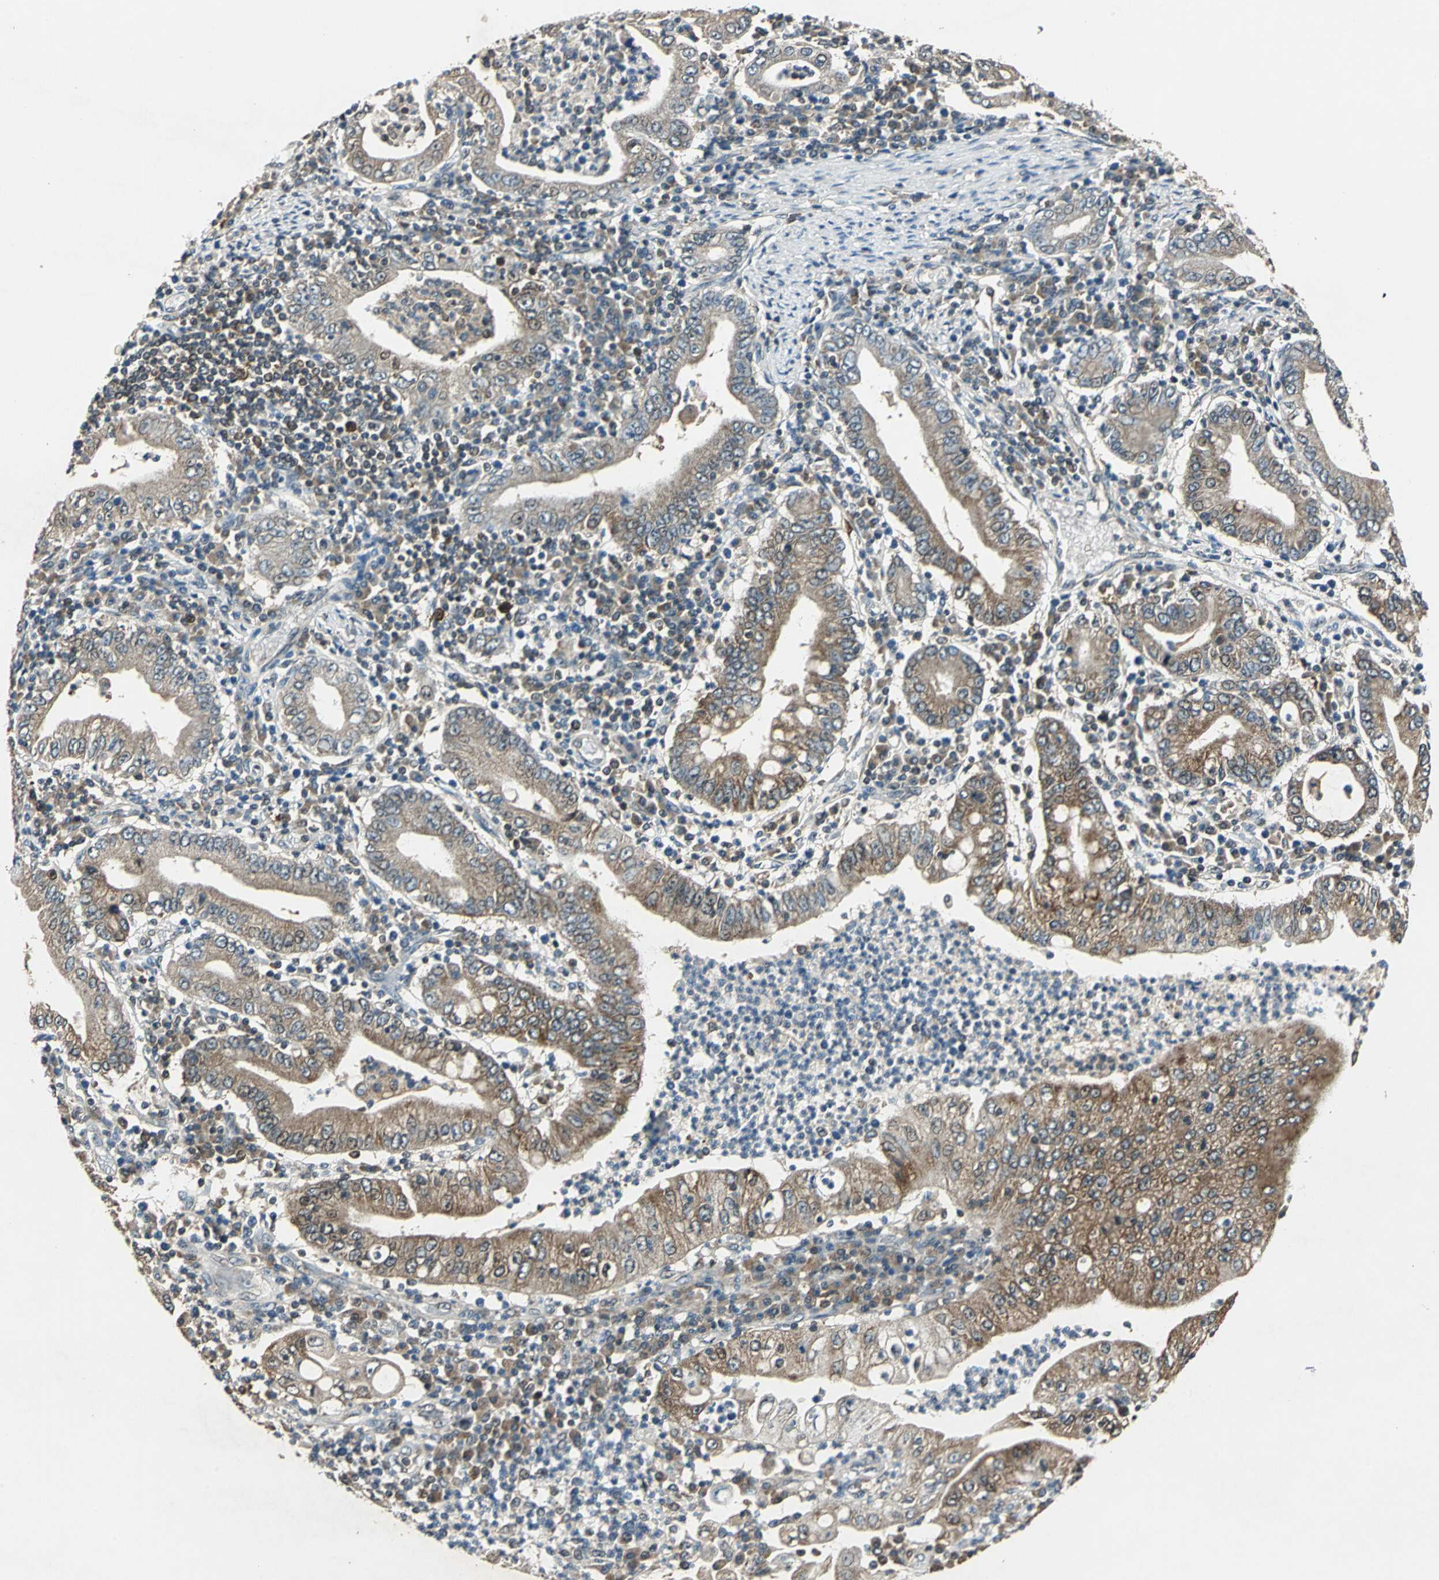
{"staining": {"intensity": "moderate", "quantity": ">75%", "location": "cytoplasmic/membranous"}, "tissue": "stomach cancer", "cell_type": "Tumor cells", "image_type": "cancer", "snomed": [{"axis": "morphology", "description": "Normal tissue, NOS"}, {"axis": "morphology", "description": "Adenocarcinoma, NOS"}, {"axis": "topography", "description": "Esophagus"}, {"axis": "topography", "description": "Stomach, upper"}, {"axis": "topography", "description": "Peripheral nerve tissue"}], "caption": "Protein expression analysis of human adenocarcinoma (stomach) reveals moderate cytoplasmic/membranous expression in approximately >75% of tumor cells.", "gene": "AHSA1", "patient": {"sex": "male", "age": 62}}